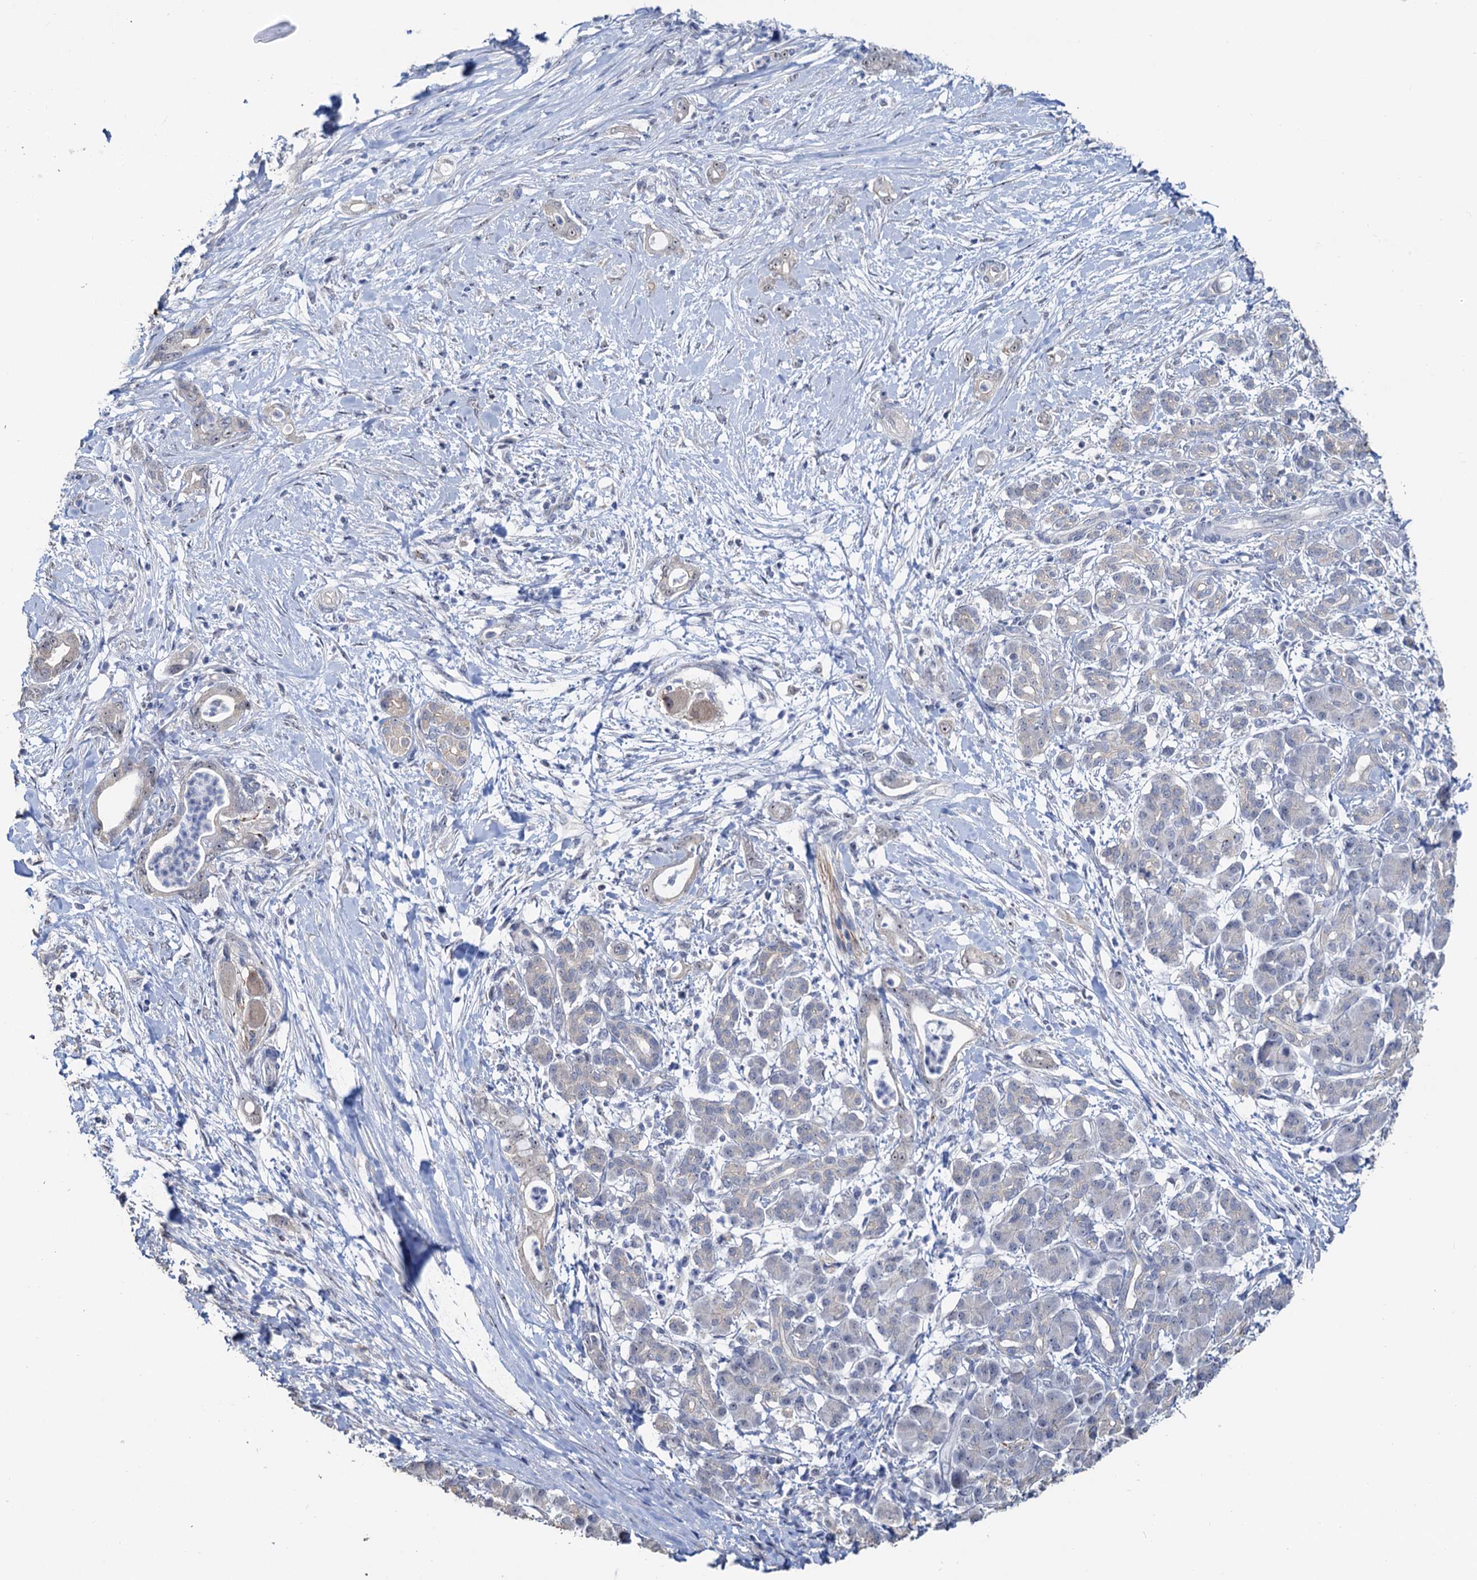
{"staining": {"intensity": "negative", "quantity": "none", "location": "none"}, "tissue": "pancreatic cancer", "cell_type": "Tumor cells", "image_type": "cancer", "snomed": [{"axis": "morphology", "description": "Adenocarcinoma, NOS"}, {"axis": "topography", "description": "Pancreas"}], "caption": "There is no significant positivity in tumor cells of pancreatic cancer. The staining is performed using DAB (3,3'-diaminobenzidine) brown chromogen with nuclei counter-stained in using hematoxylin.", "gene": "C2CD3", "patient": {"sex": "female", "age": 55}}